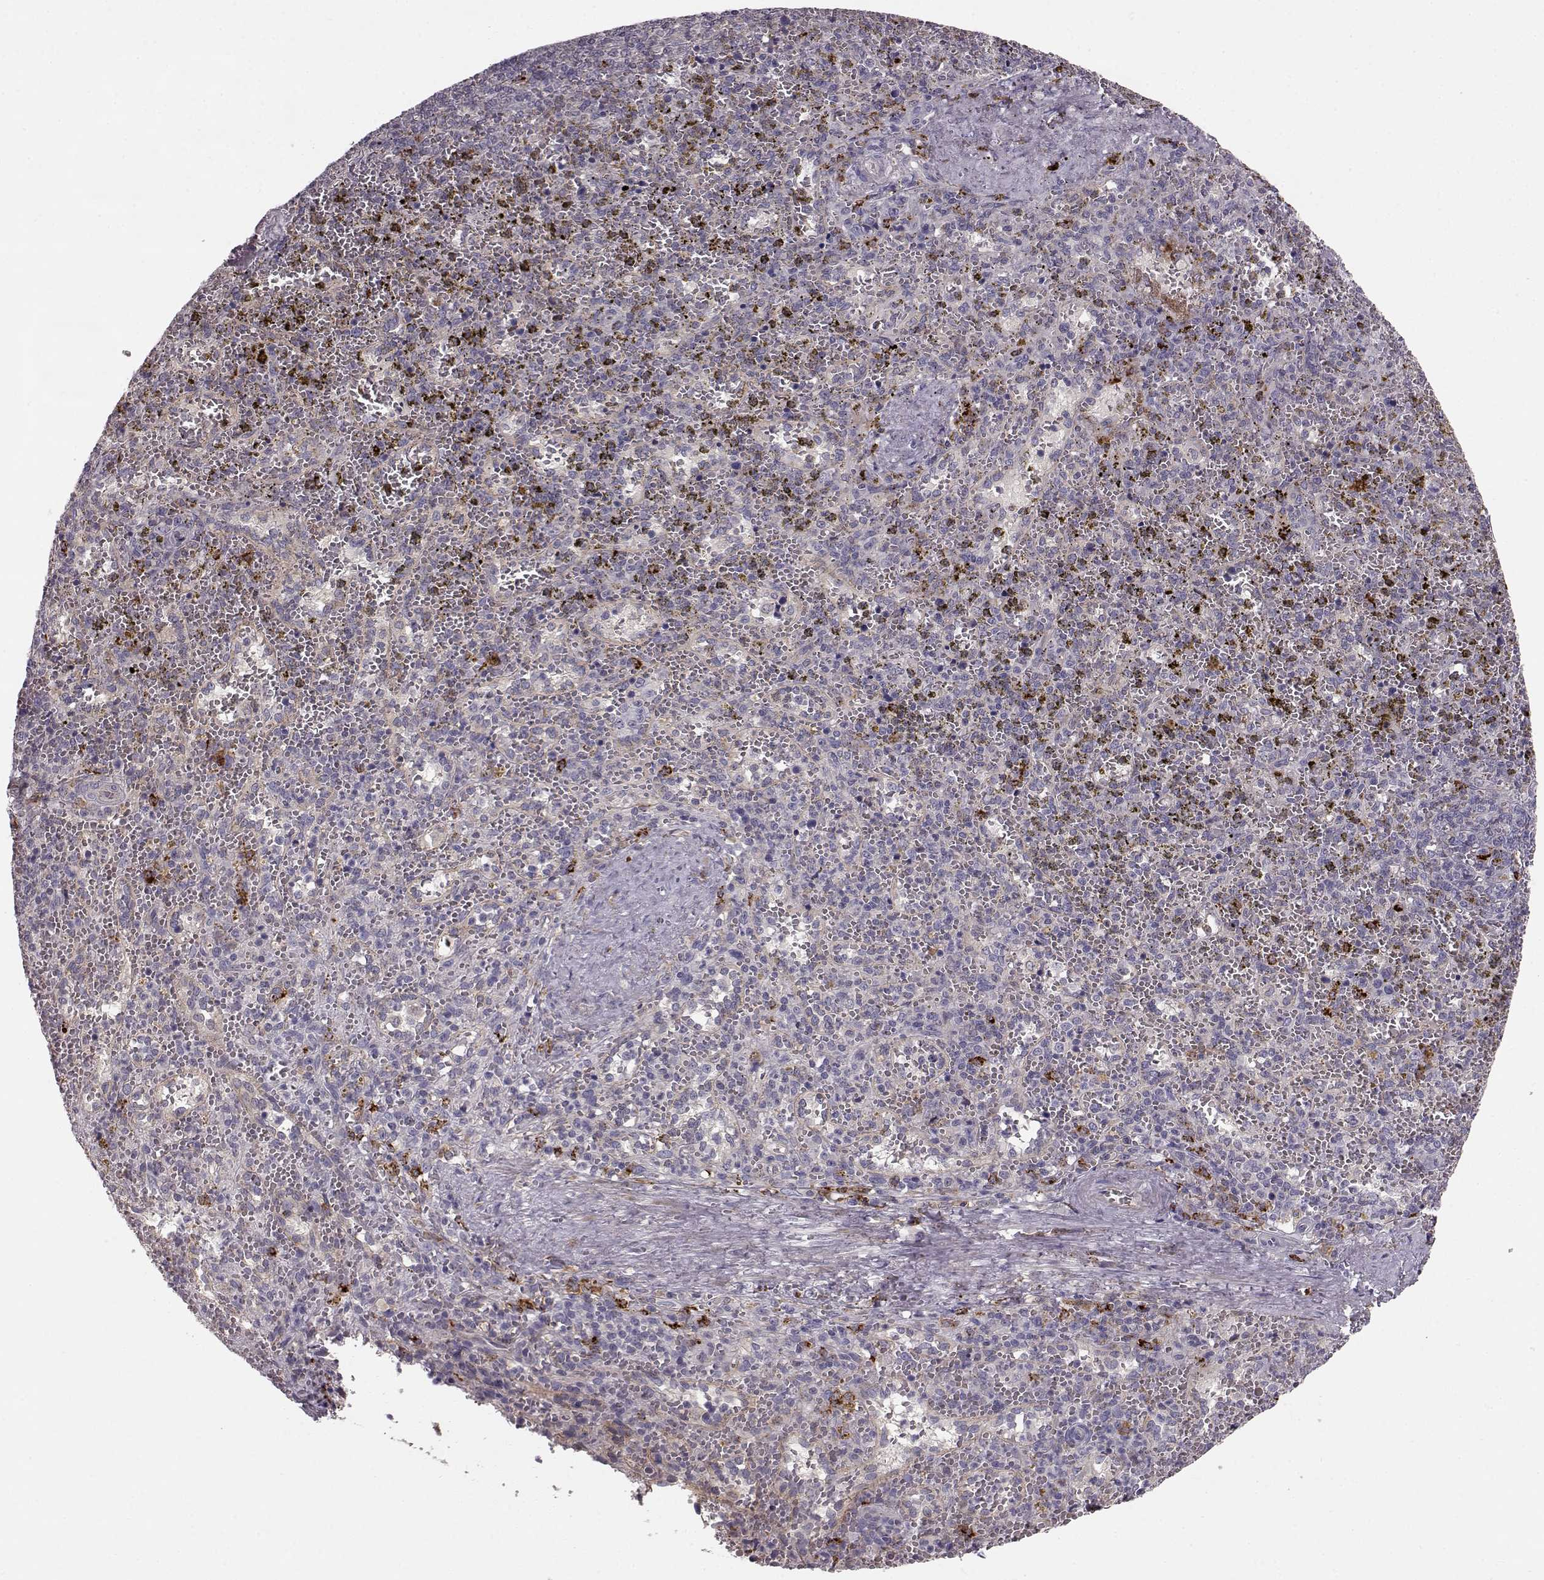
{"staining": {"intensity": "strong", "quantity": "<25%", "location": "cytoplasmic/membranous"}, "tissue": "spleen", "cell_type": "Cells in red pulp", "image_type": "normal", "snomed": [{"axis": "morphology", "description": "Normal tissue, NOS"}, {"axis": "topography", "description": "Spleen"}], "caption": "A high-resolution histopathology image shows IHC staining of unremarkable spleen, which exhibits strong cytoplasmic/membranous expression in approximately <25% of cells in red pulp.", "gene": "CCNF", "patient": {"sex": "female", "age": 50}}